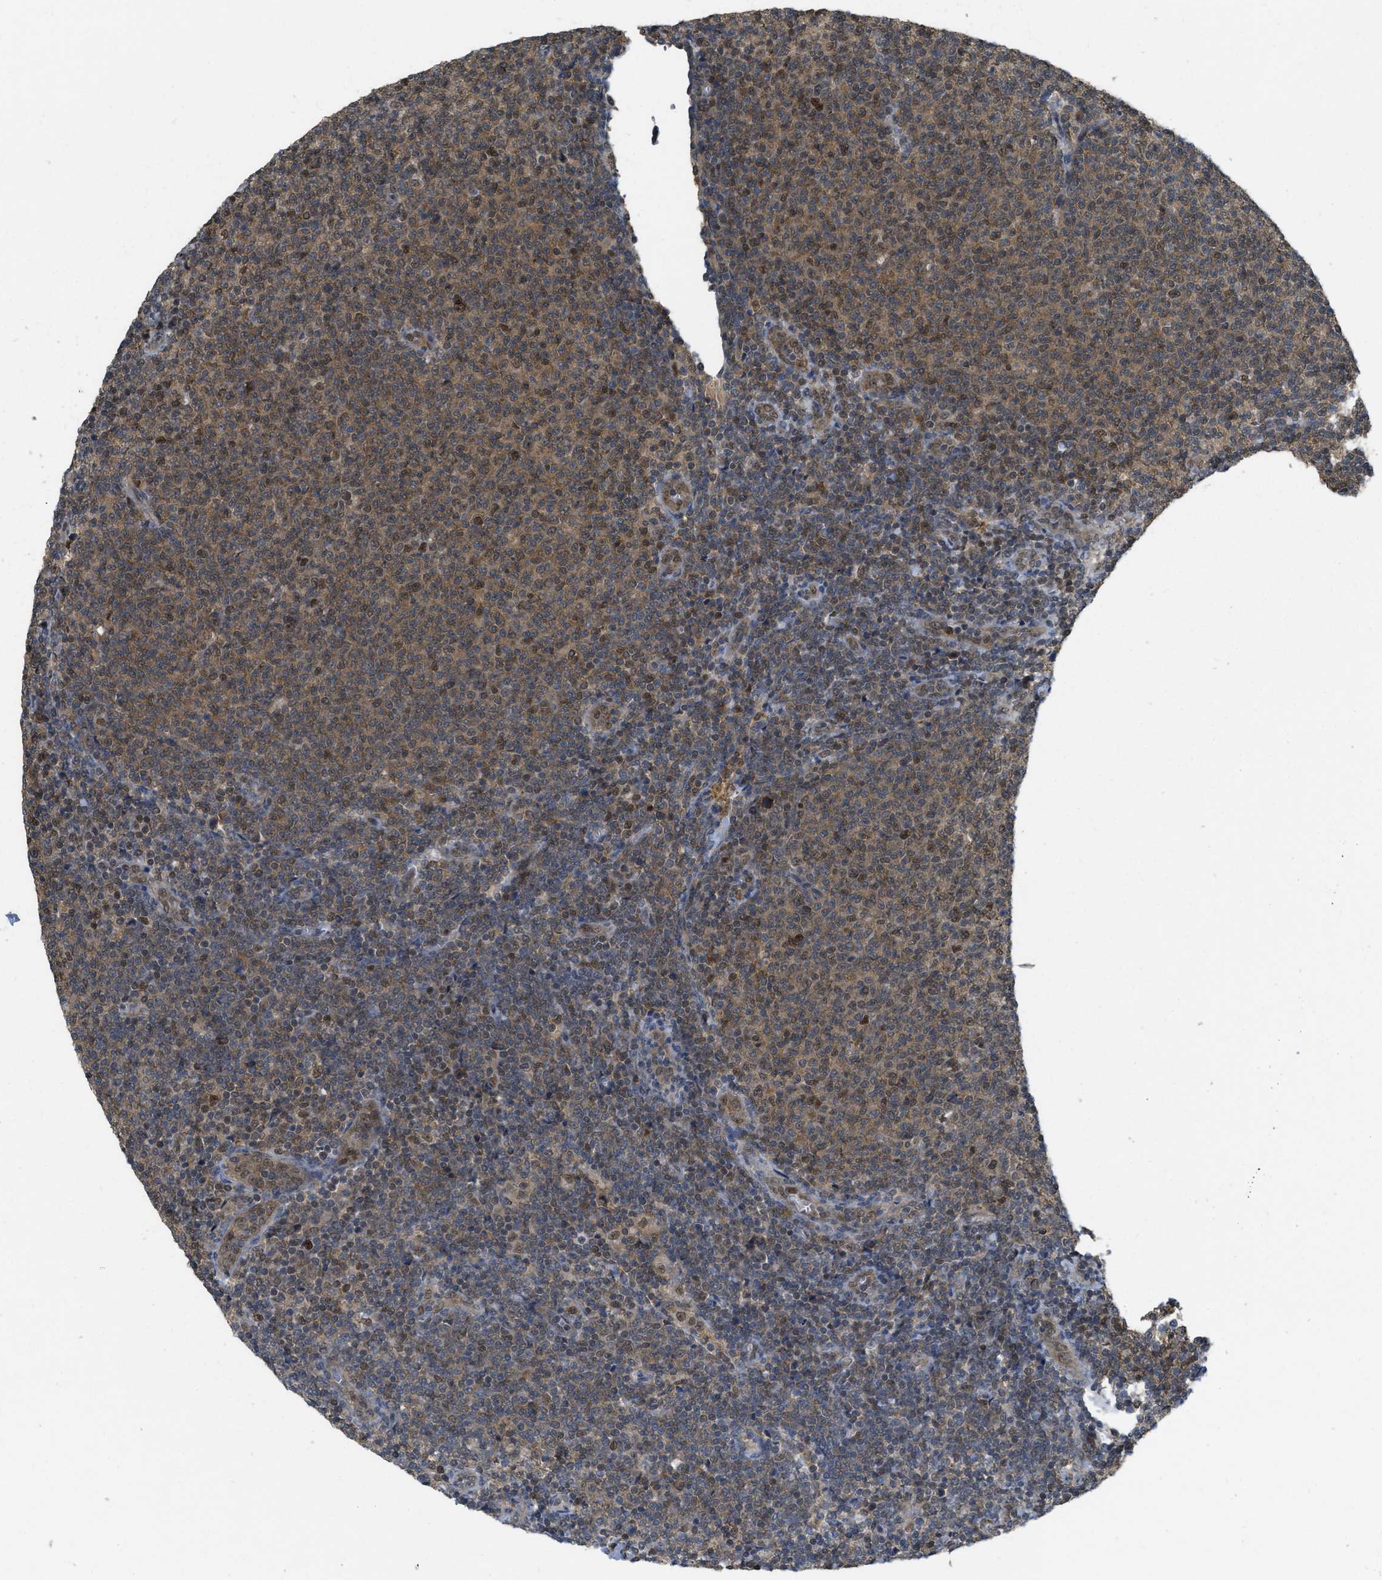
{"staining": {"intensity": "moderate", "quantity": ">75%", "location": "cytoplasmic/membranous,nuclear"}, "tissue": "lymphoma", "cell_type": "Tumor cells", "image_type": "cancer", "snomed": [{"axis": "morphology", "description": "Malignant lymphoma, non-Hodgkin's type, Low grade"}, {"axis": "topography", "description": "Lymph node"}], "caption": "Lymphoma stained for a protein displays moderate cytoplasmic/membranous and nuclear positivity in tumor cells. Using DAB (brown) and hematoxylin (blue) stains, captured at high magnification using brightfield microscopy.", "gene": "PSMC5", "patient": {"sex": "male", "age": 66}}